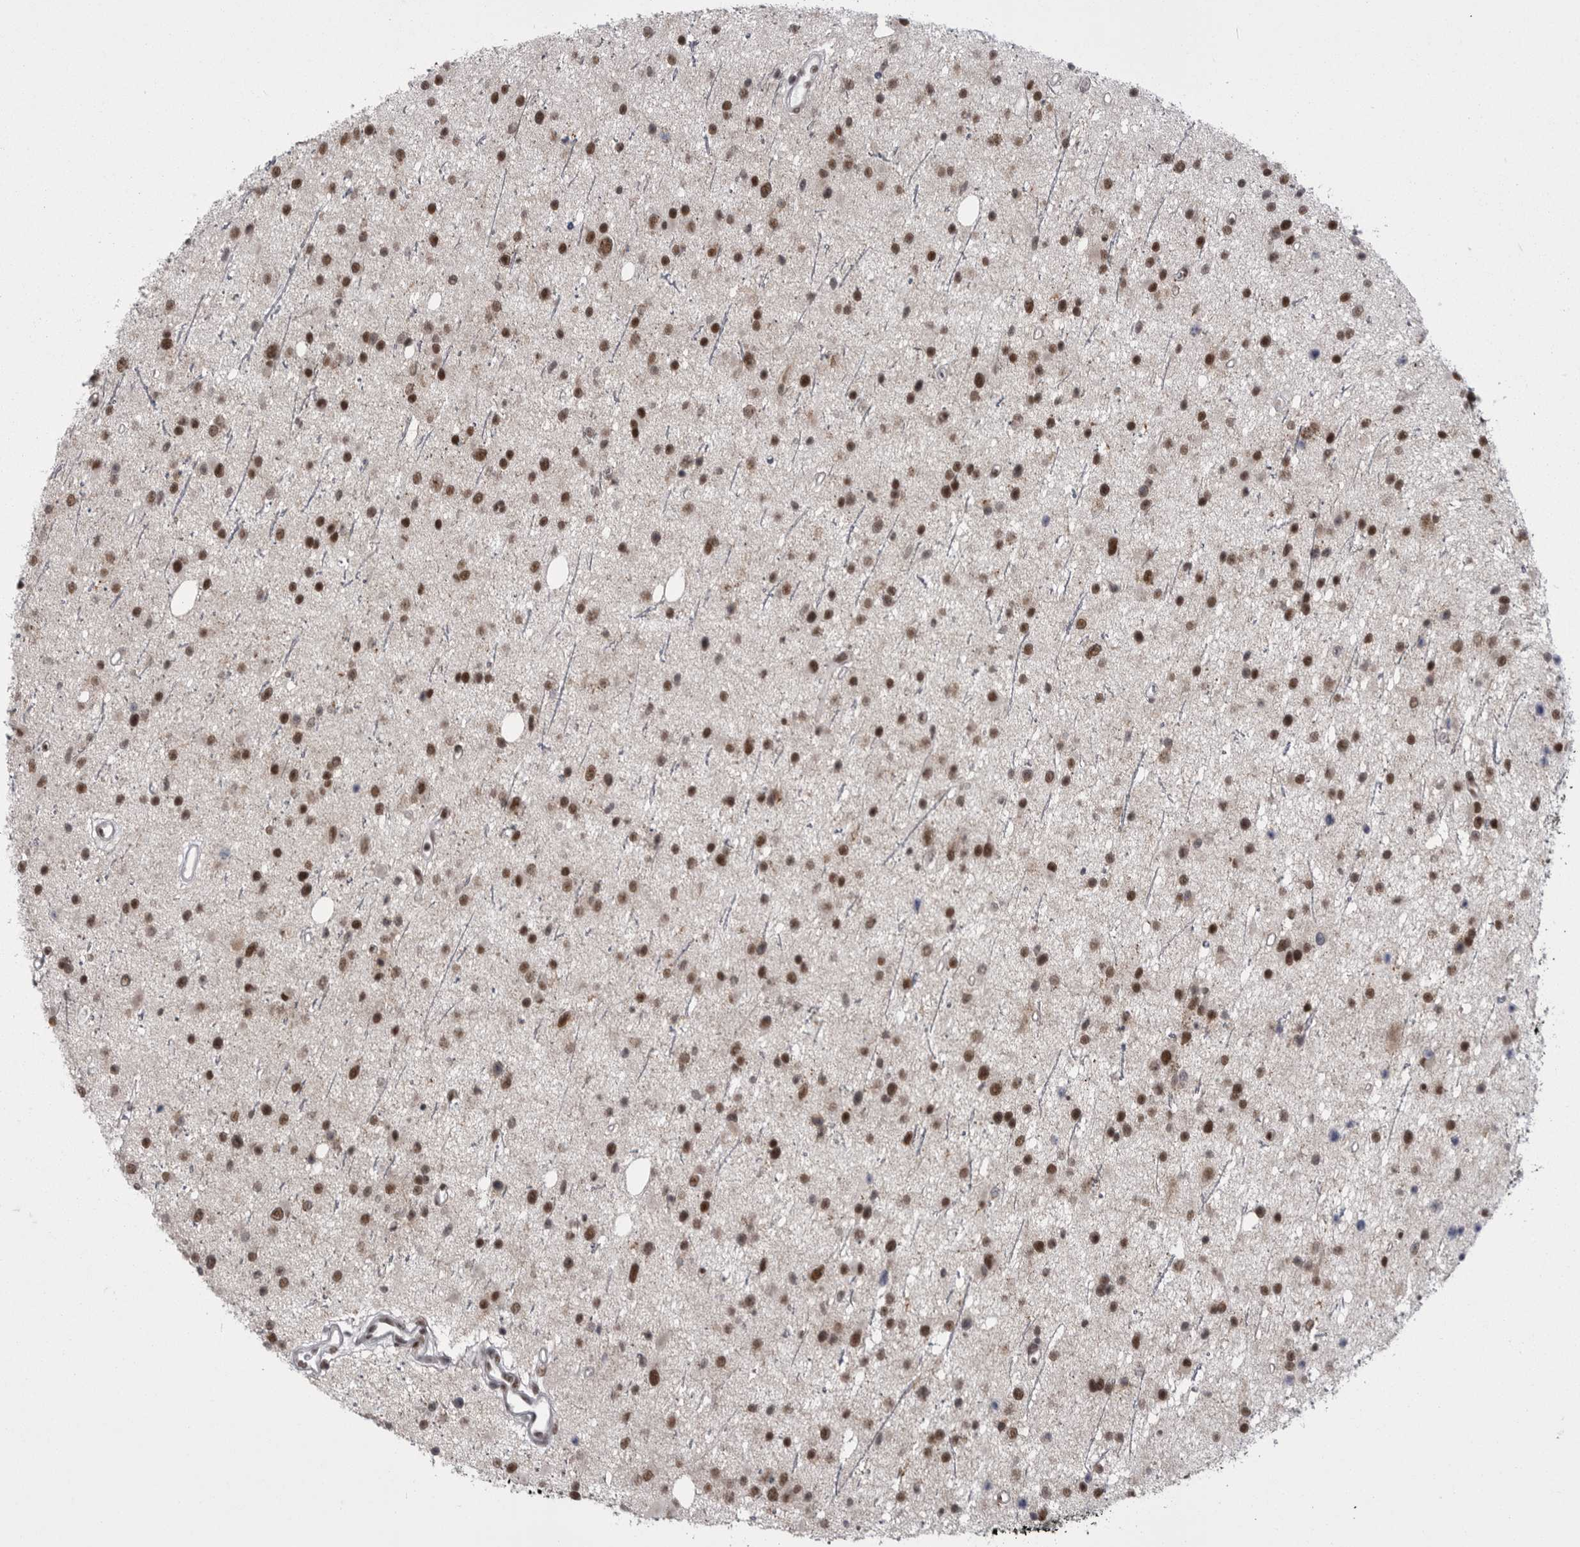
{"staining": {"intensity": "strong", "quantity": ">75%", "location": "nuclear"}, "tissue": "glioma", "cell_type": "Tumor cells", "image_type": "cancer", "snomed": [{"axis": "morphology", "description": "Glioma, malignant, Low grade"}, {"axis": "topography", "description": "Cerebral cortex"}], "caption": "A micrograph of human low-grade glioma (malignant) stained for a protein exhibits strong nuclear brown staining in tumor cells.", "gene": "MEPCE", "patient": {"sex": "female", "age": 39}}